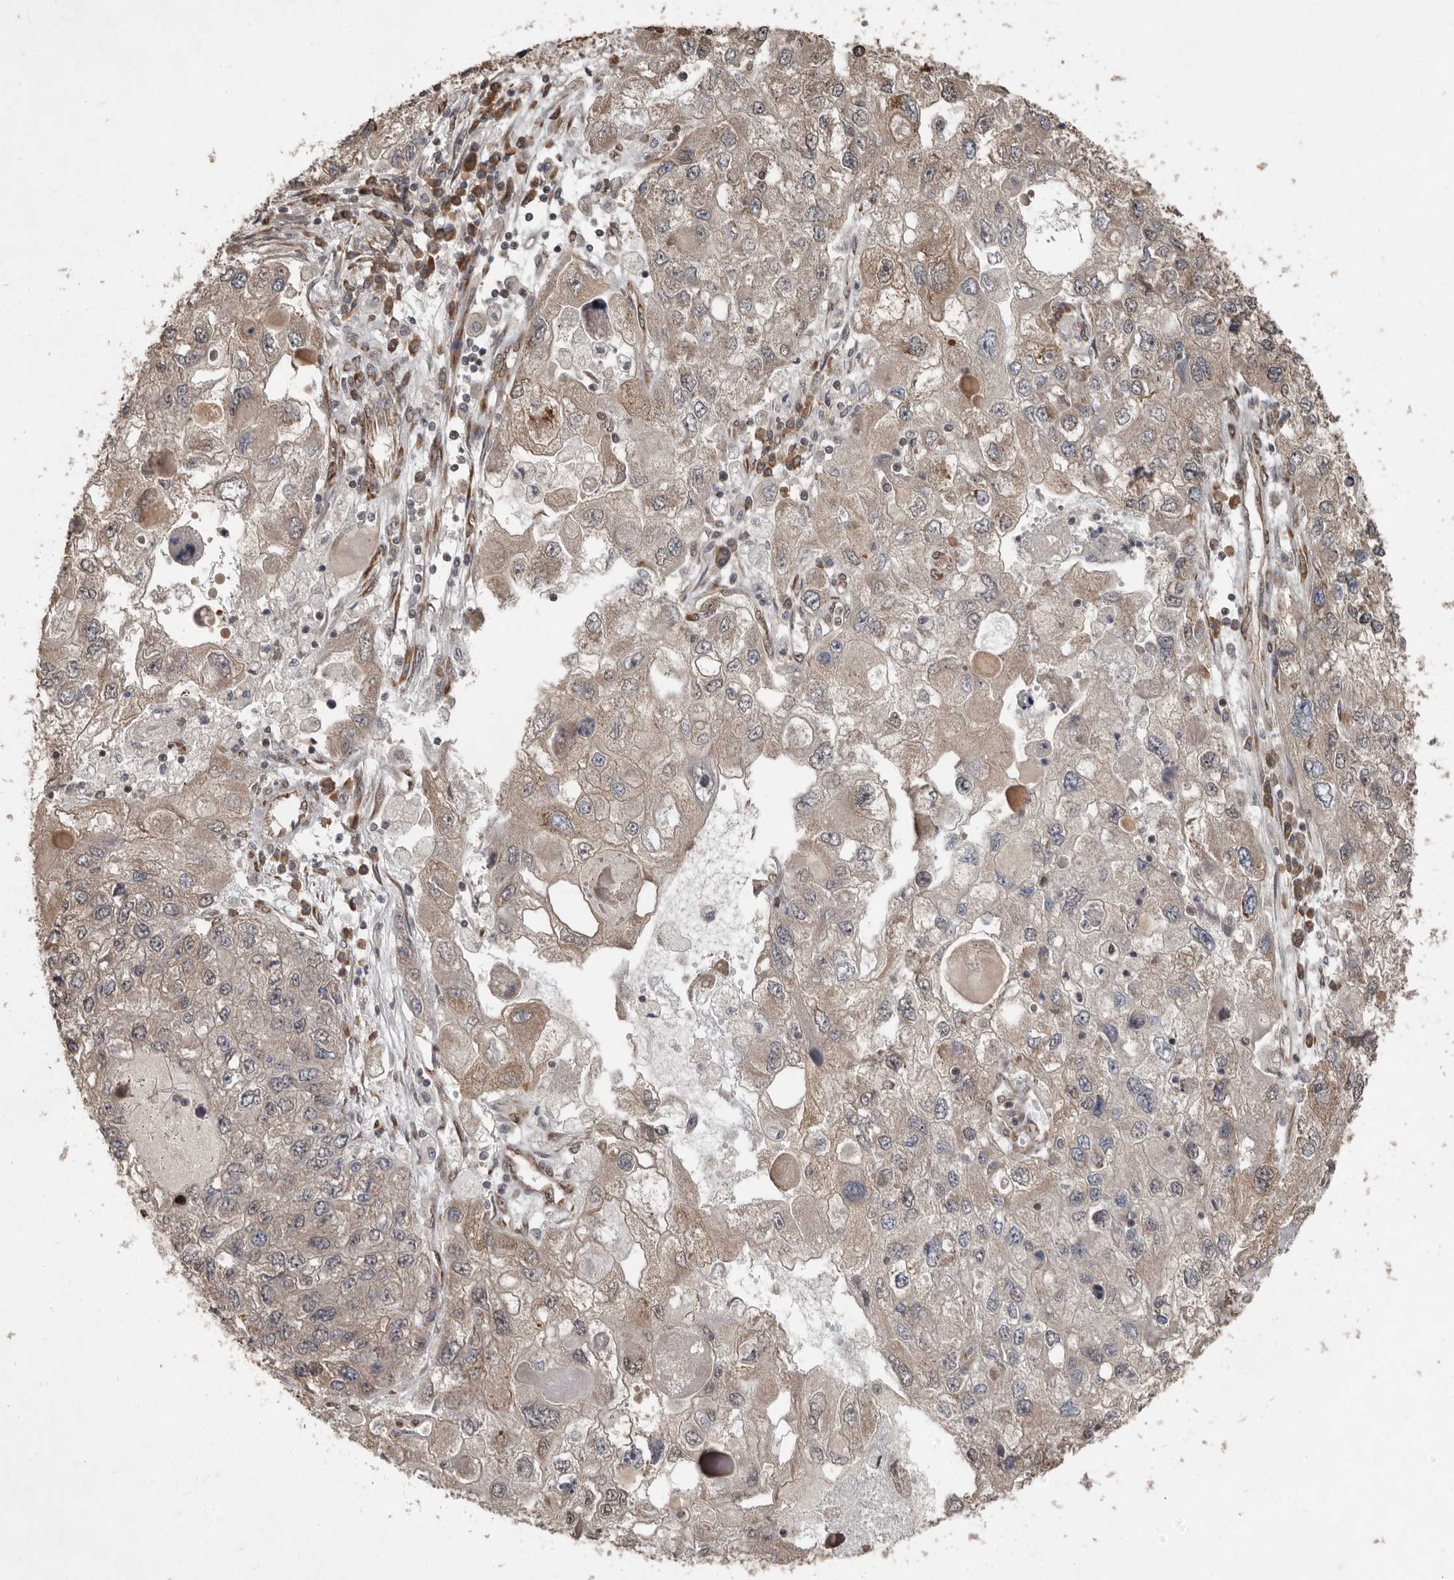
{"staining": {"intensity": "weak", "quantity": ">75%", "location": "cytoplasmic/membranous"}, "tissue": "endometrial cancer", "cell_type": "Tumor cells", "image_type": "cancer", "snomed": [{"axis": "morphology", "description": "Adenocarcinoma, NOS"}, {"axis": "topography", "description": "Endometrium"}], "caption": "Immunohistochemical staining of endometrial cancer (adenocarcinoma) displays weak cytoplasmic/membranous protein expression in about >75% of tumor cells.", "gene": "LRGUK", "patient": {"sex": "female", "age": 49}}